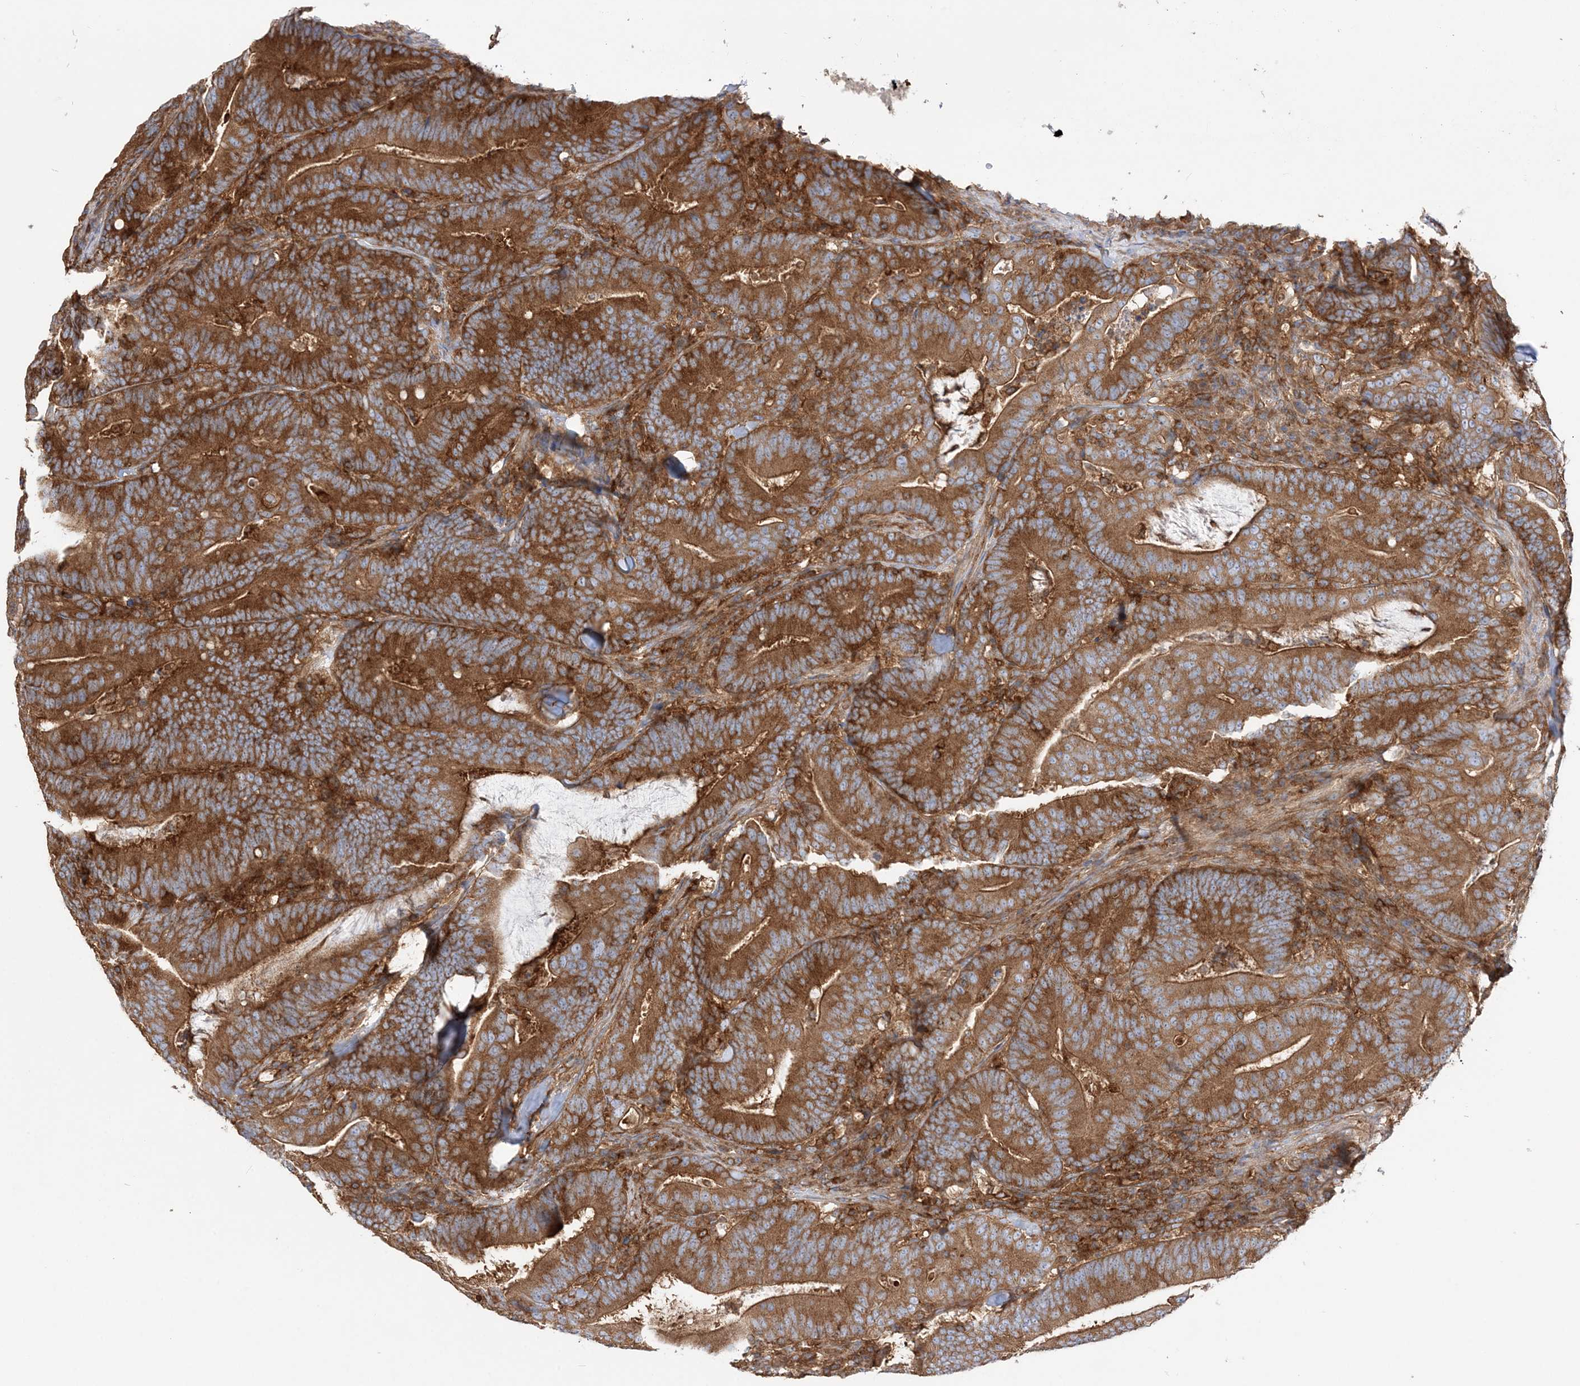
{"staining": {"intensity": "strong", "quantity": ">75%", "location": "cytoplasmic/membranous"}, "tissue": "colorectal cancer", "cell_type": "Tumor cells", "image_type": "cancer", "snomed": [{"axis": "morphology", "description": "Adenocarcinoma, NOS"}, {"axis": "topography", "description": "Colon"}], "caption": "DAB (3,3'-diaminobenzidine) immunohistochemical staining of colorectal adenocarcinoma displays strong cytoplasmic/membranous protein positivity in about >75% of tumor cells.", "gene": "TBC1D5", "patient": {"sex": "female", "age": 66}}